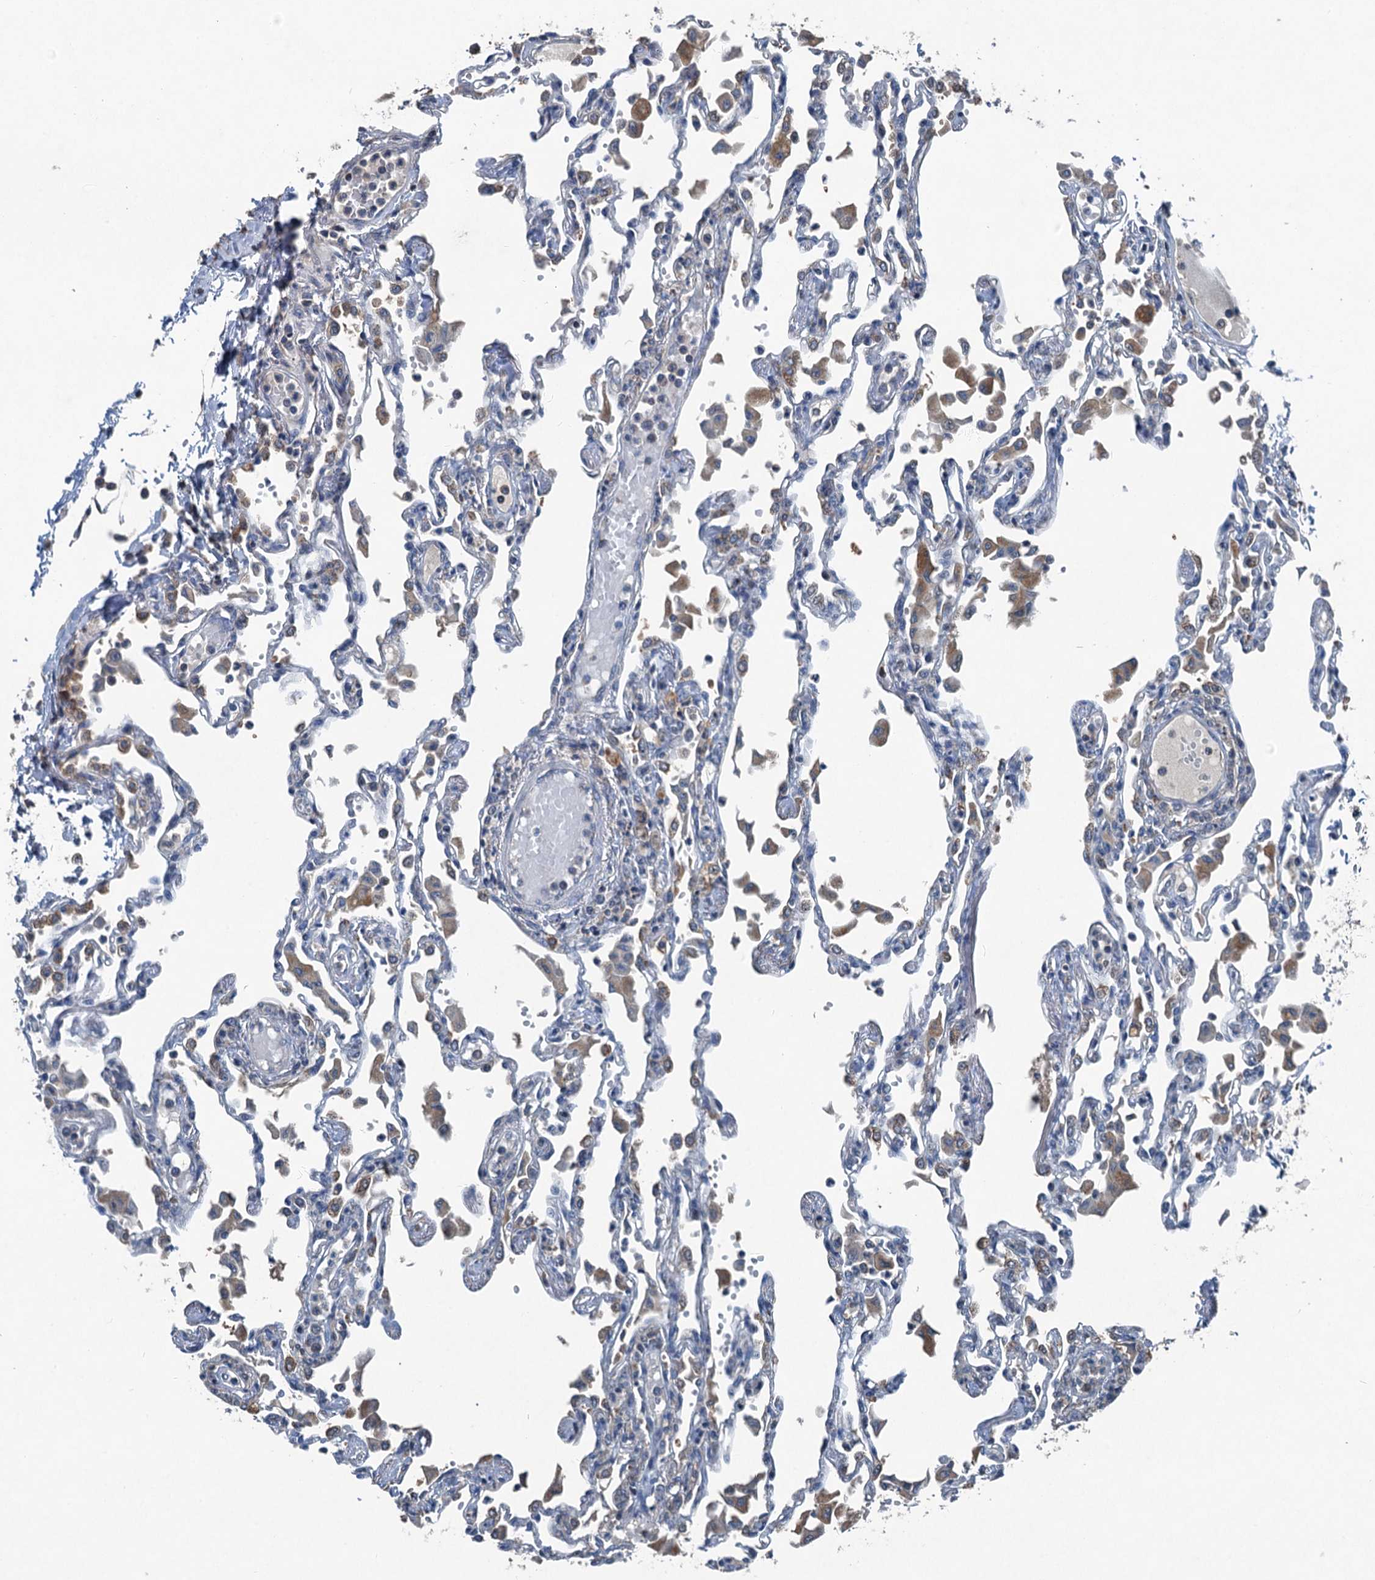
{"staining": {"intensity": "weak", "quantity": "<25%", "location": "cytoplasmic/membranous"}, "tissue": "lung", "cell_type": "Alveolar cells", "image_type": "normal", "snomed": [{"axis": "morphology", "description": "Normal tissue, NOS"}, {"axis": "topography", "description": "Bronchus"}, {"axis": "topography", "description": "Lung"}], "caption": "Immunohistochemistry (IHC) of benign lung reveals no positivity in alveolar cells. (Brightfield microscopy of DAB (3,3'-diaminobenzidine) immunohistochemistry at high magnification).", "gene": "NAA60", "patient": {"sex": "female", "age": 49}}